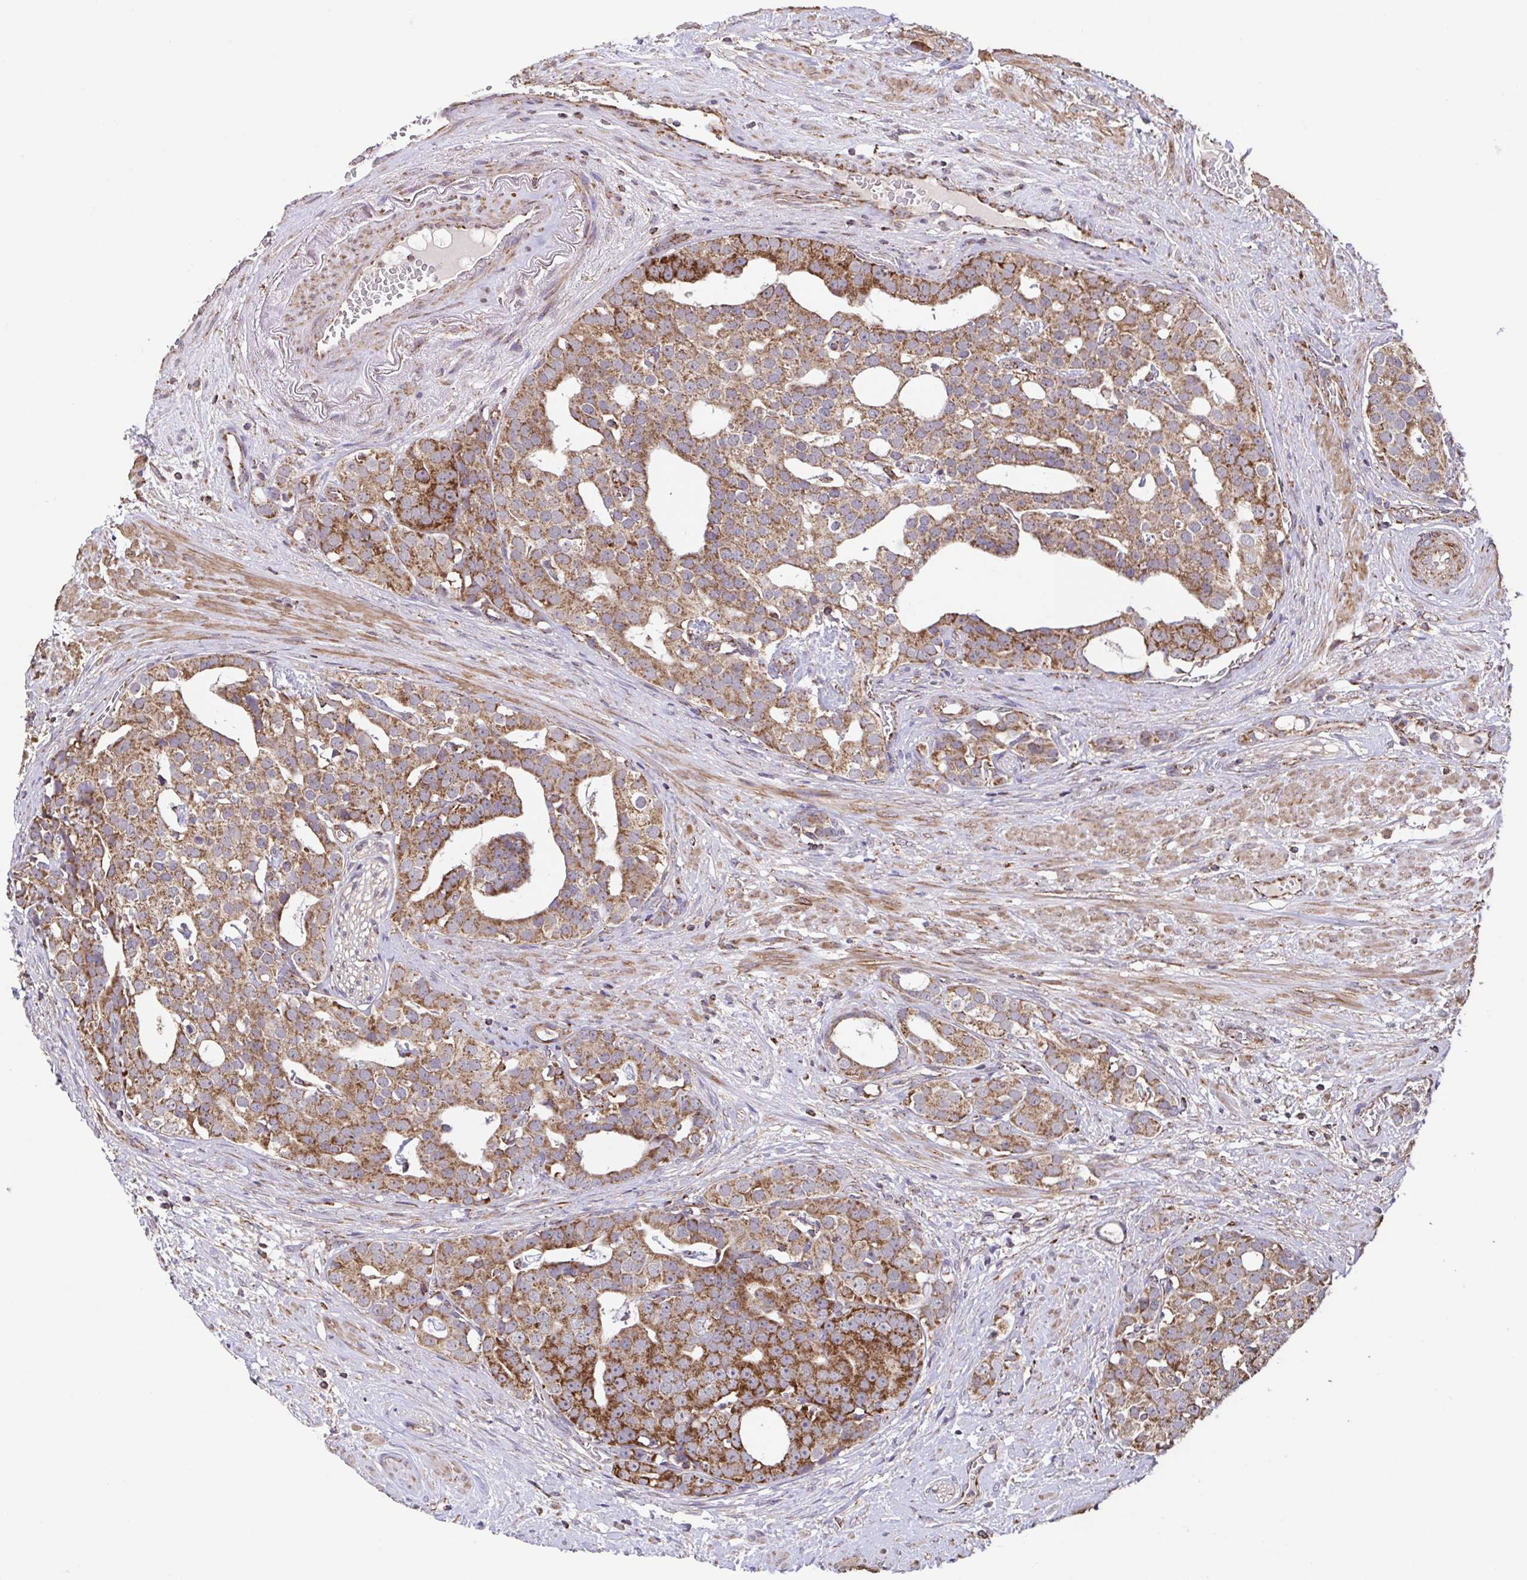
{"staining": {"intensity": "moderate", "quantity": ">75%", "location": "cytoplasmic/membranous"}, "tissue": "prostate cancer", "cell_type": "Tumor cells", "image_type": "cancer", "snomed": [{"axis": "morphology", "description": "Adenocarcinoma, High grade"}, {"axis": "topography", "description": "Prostate"}], "caption": "Moderate cytoplasmic/membranous staining is identified in approximately >75% of tumor cells in prostate adenocarcinoma (high-grade).", "gene": "DIP2B", "patient": {"sex": "male", "age": 71}}